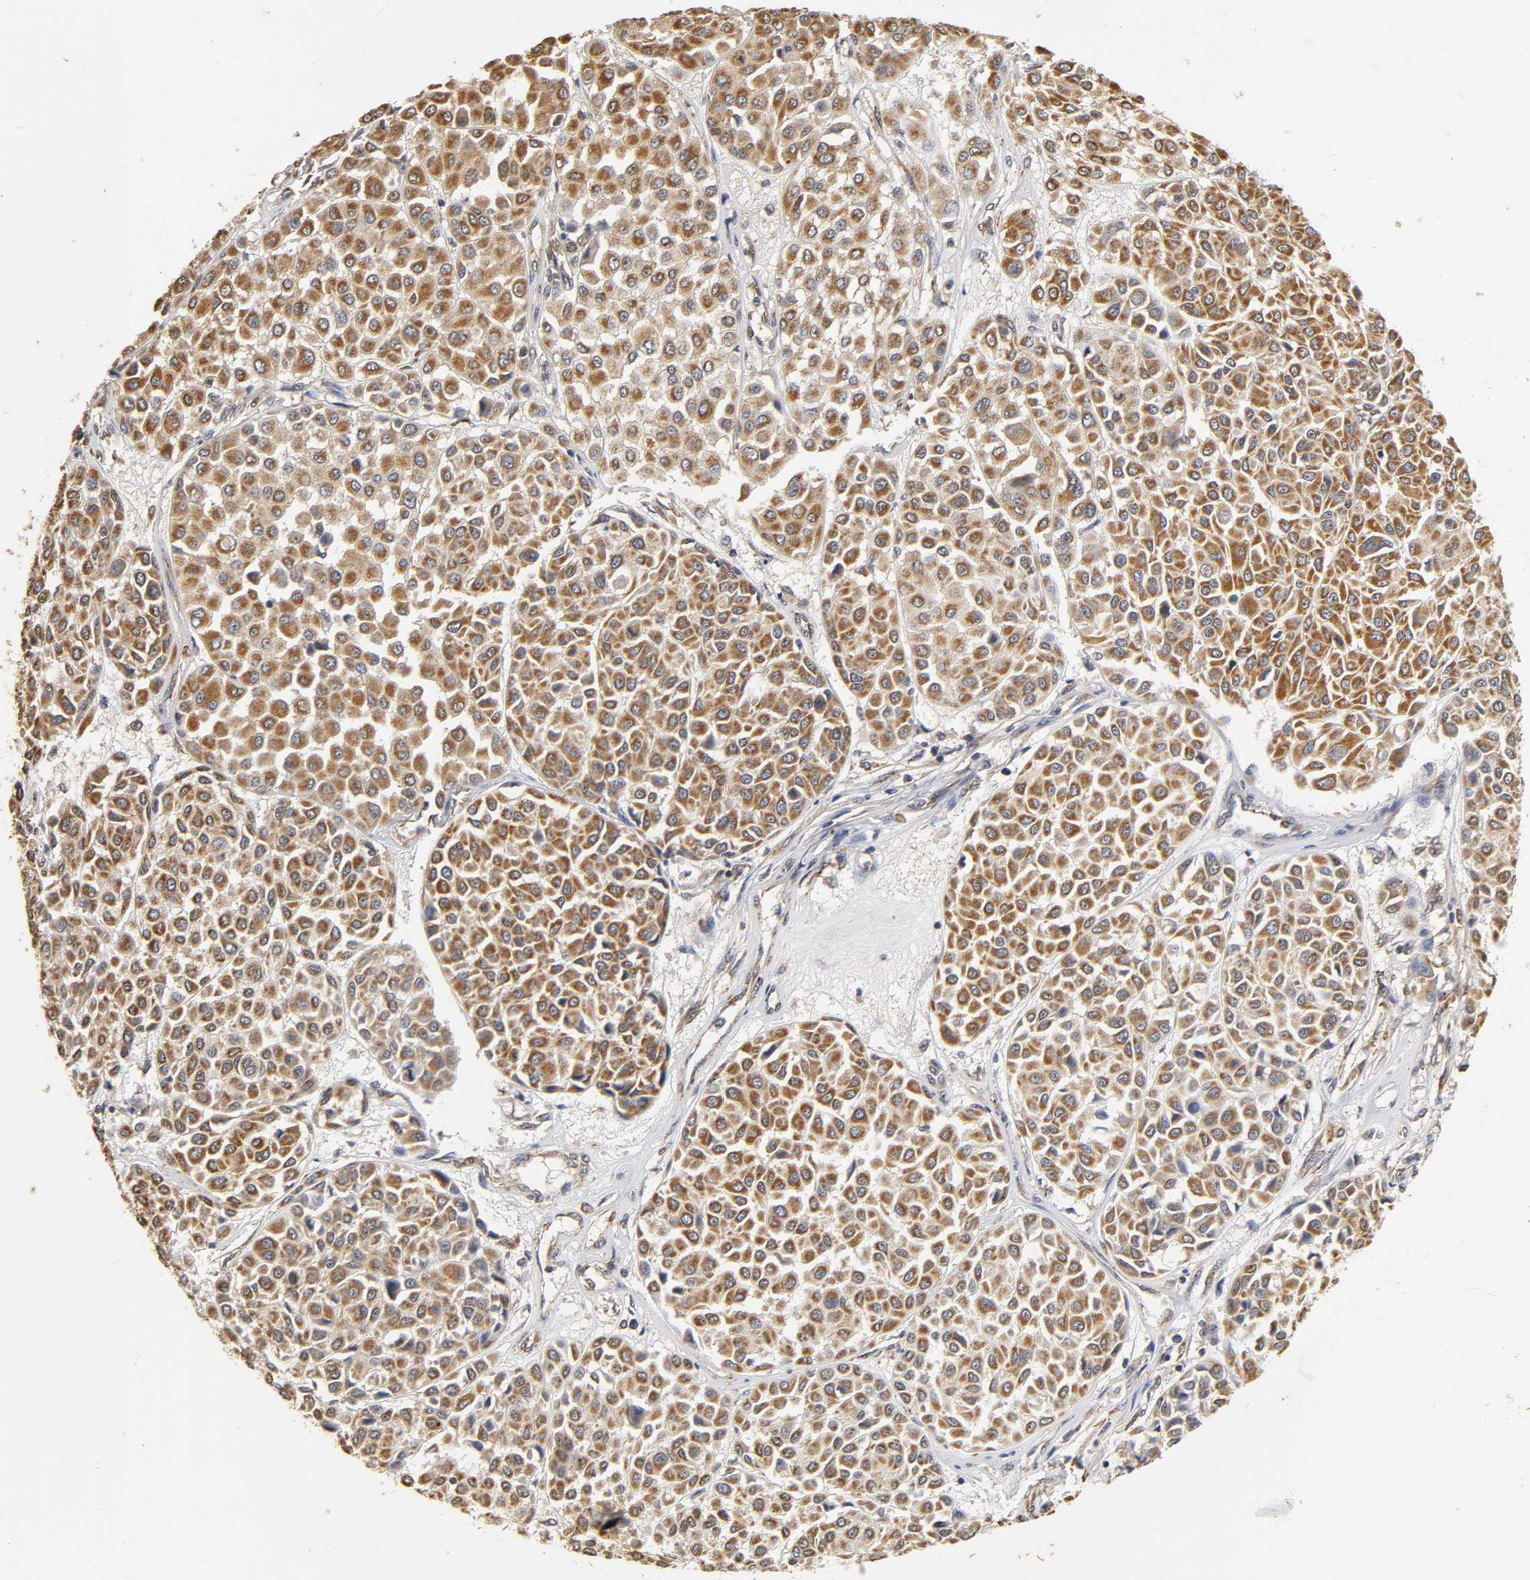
{"staining": {"intensity": "strong", "quantity": ">75%", "location": "cytoplasmic/membranous"}, "tissue": "melanoma", "cell_type": "Tumor cells", "image_type": "cancer", "snomed": [{"axis": "morphology", "description": "Malignant melanoma, Metastatic site"}, {"axis": "topography", "description": "Soft tissue"}], "caption": "Immunohistochemical staining of melanoma displays high levels of strong cytoplasmic/membranous protein expression in about >75% of tumor cells.", "gene": "PKN1", "patient": {"sex": "male", "age": 41}}